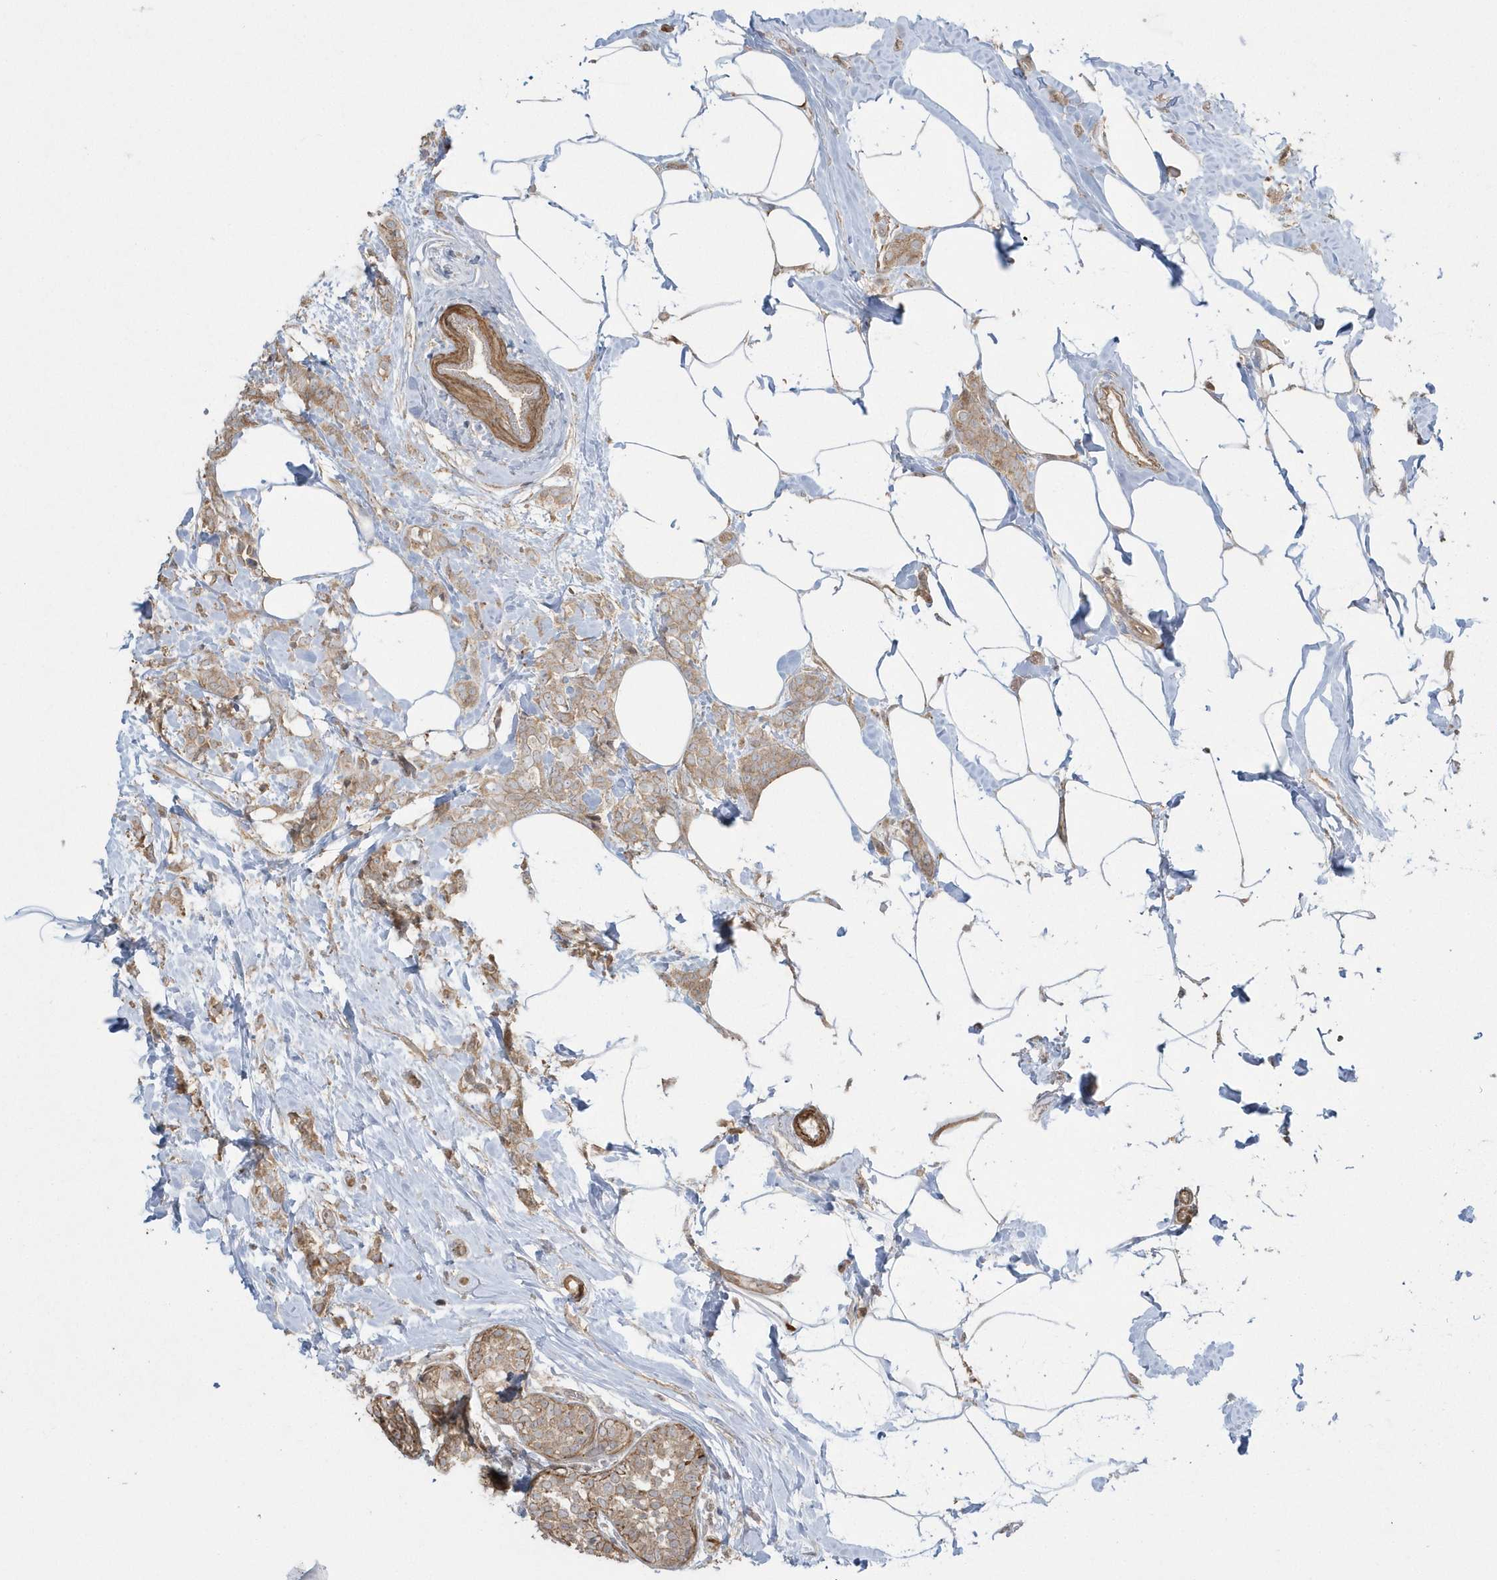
{"staining": {"intensity": "moderate", "quantity": ">75%", "location": "cytoplasmic/membranous"}, "tissue": "breast cancer", "cell_type": "Tumor cells", "image_type": "cancer", "snomed": [{"axis": "morphology", "description": "Lobular carcinoma, in situ"}, {"axis": "morphology", "description": "Lobular carcinoma"}, {"axis": "topography", "description": "Breast"}], "caption": "Breast cancer stained with a protein marker reveals moderate staining in tumor cells.", "gene": "ARMC8", "patient": {"sex": "female", "age": 41}}